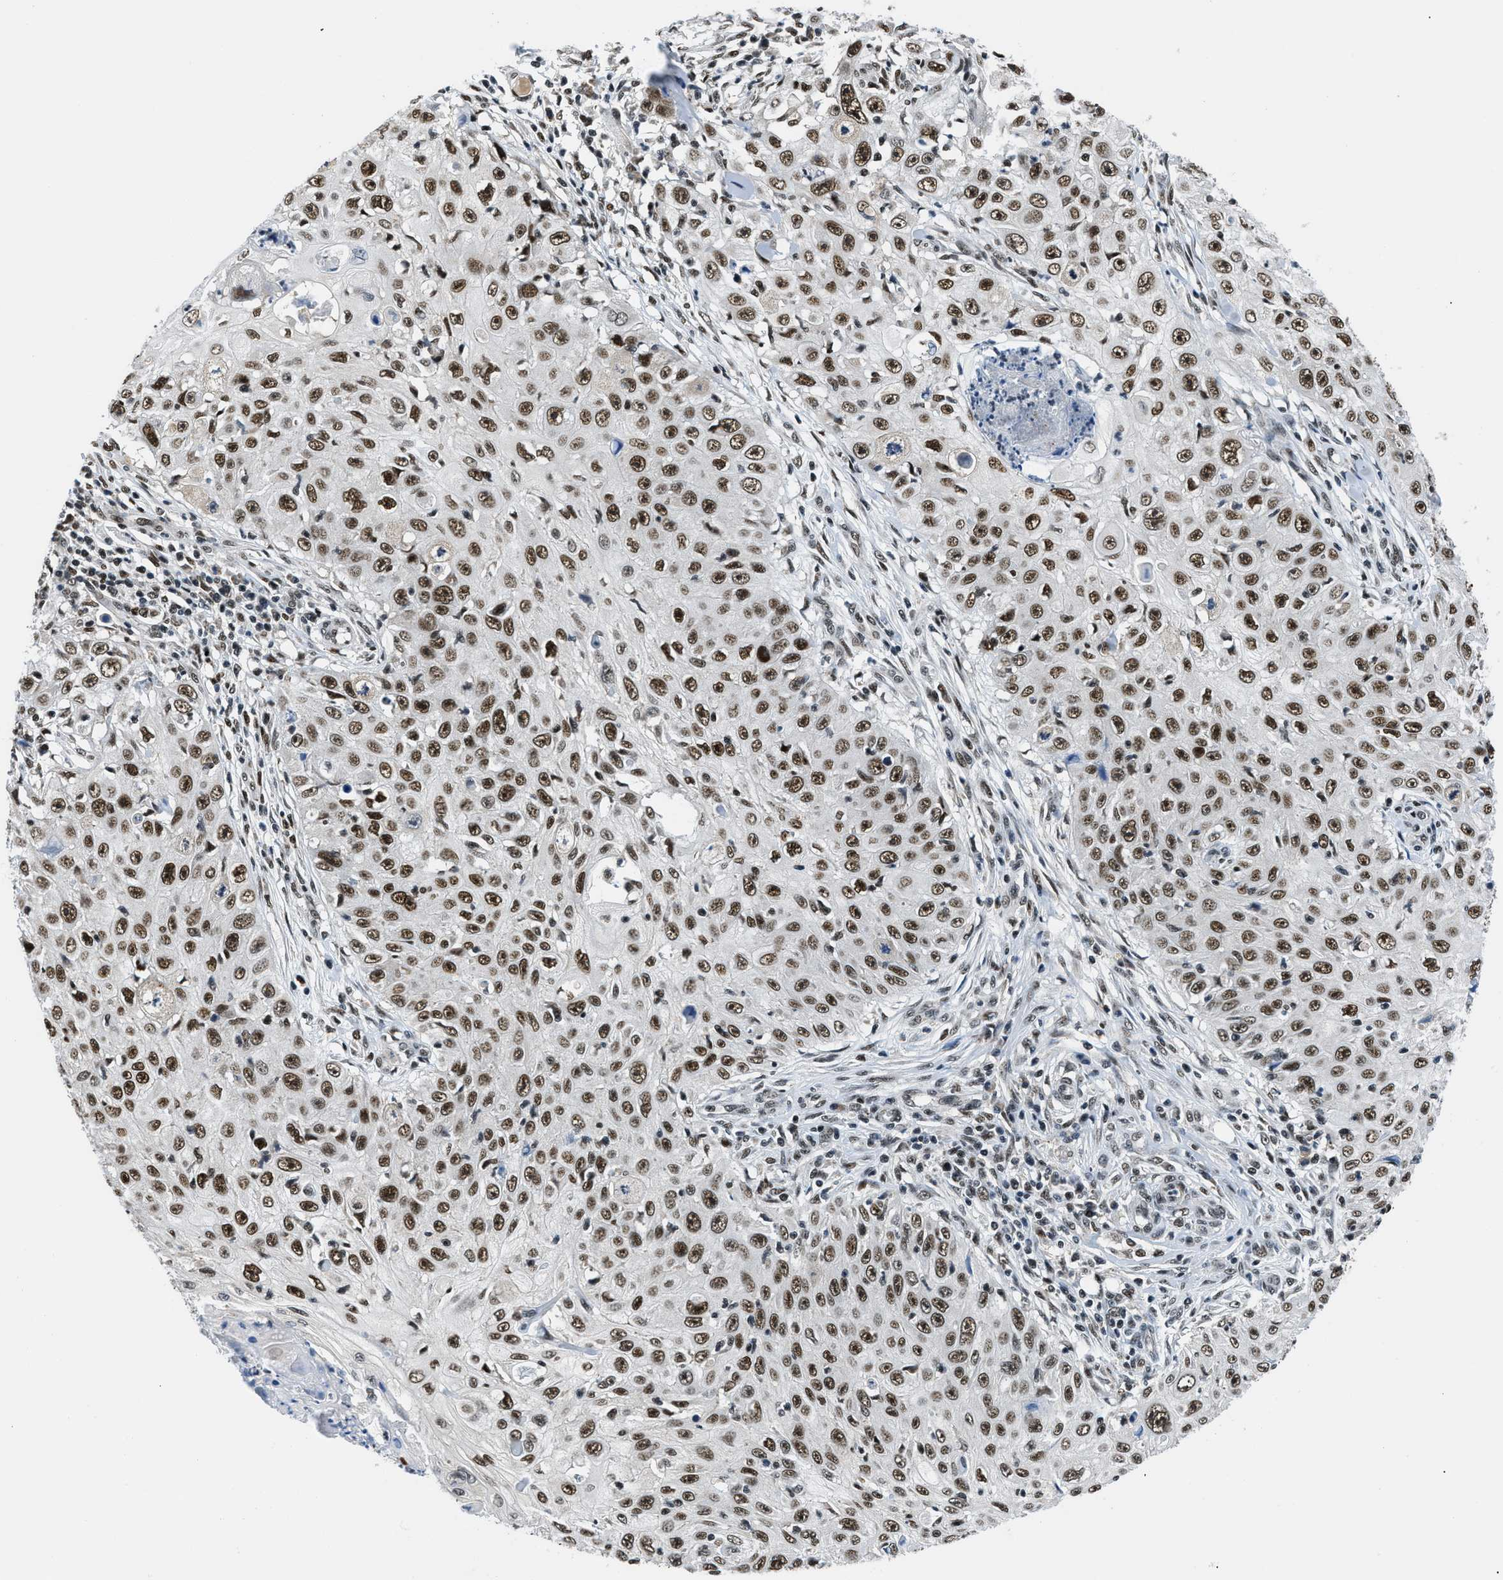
{"staining": {"intensity": "strong", "quantity": ">75%", "location": "nuclear"}, "tissue": "skin cancer", "cell_type": "Tumor cells", "image_type": "cancer", "snomed": [{"axis": "morphology", "description": "Squamous cell carcinoma, NOS"}, {"axis": "topography", "description": "Skin"}], "caption": "IHC (DAB (3,3'-diaminobenzidine)) staining of human skin cancer shows strong nuclear protein staining in about >75% of tumor cells.", "gene": "KDM3B", "patient": {"sex": "male", "age": 86}}